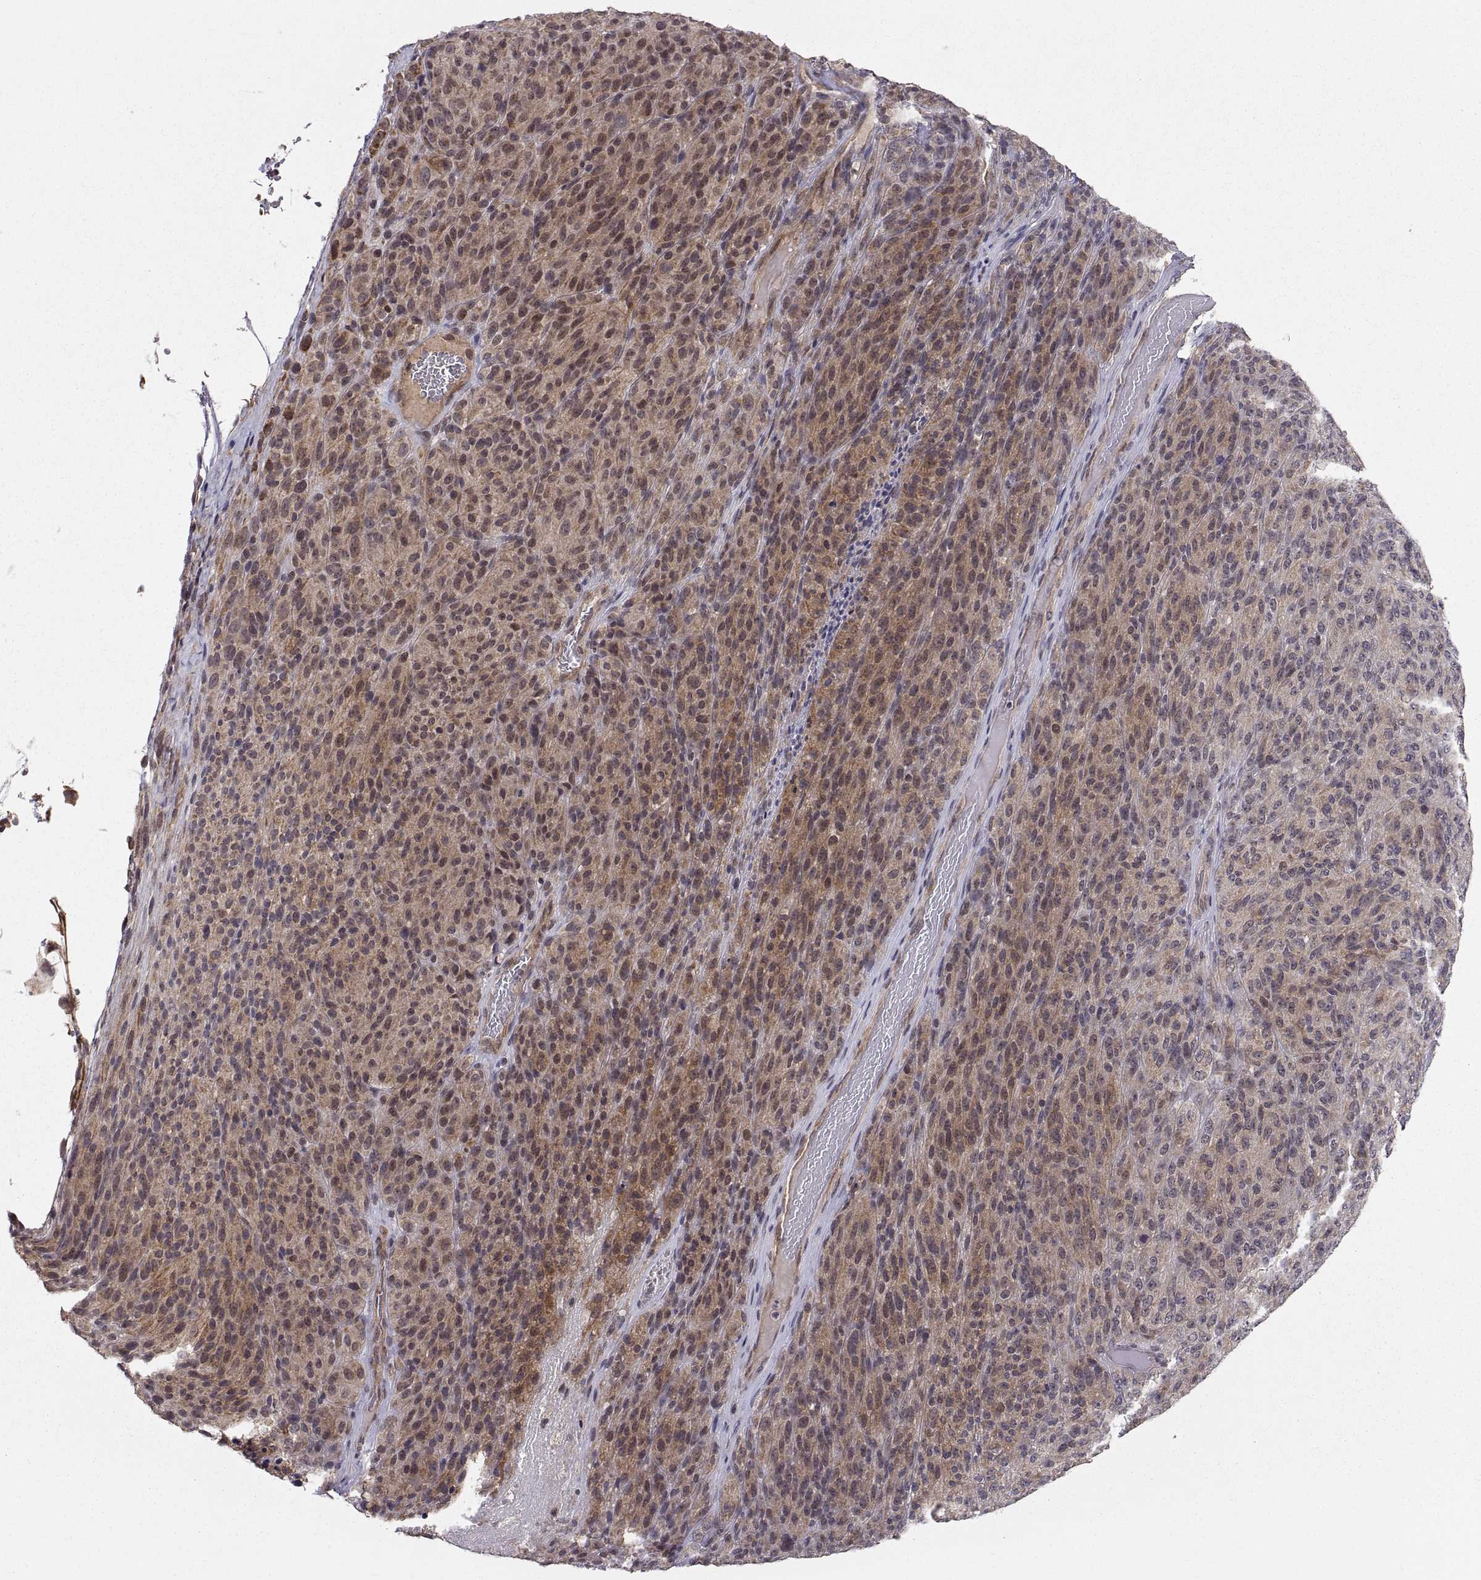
{"staining": {"intensity": "moderate", "quantity": "<25%", "location": "cytoplasmic/membranous"}, "tissue": "melanoma", "cell_type": "Tumor cells", "image_type": "cancer", "snomed": [{"axis": "morphology", "description": "Malignant melanoma, Metastatic site"}, {"axis": "topography", "description": "Brain"}], "caption": "A histopathology image of malignant melanoma (metastatic site) stained for a protein reveals moderate cytoplasmic/membranous brown staining in tumor cells.", "gene": "ABL2", "patient": {"sex": "female", "age": 56}}